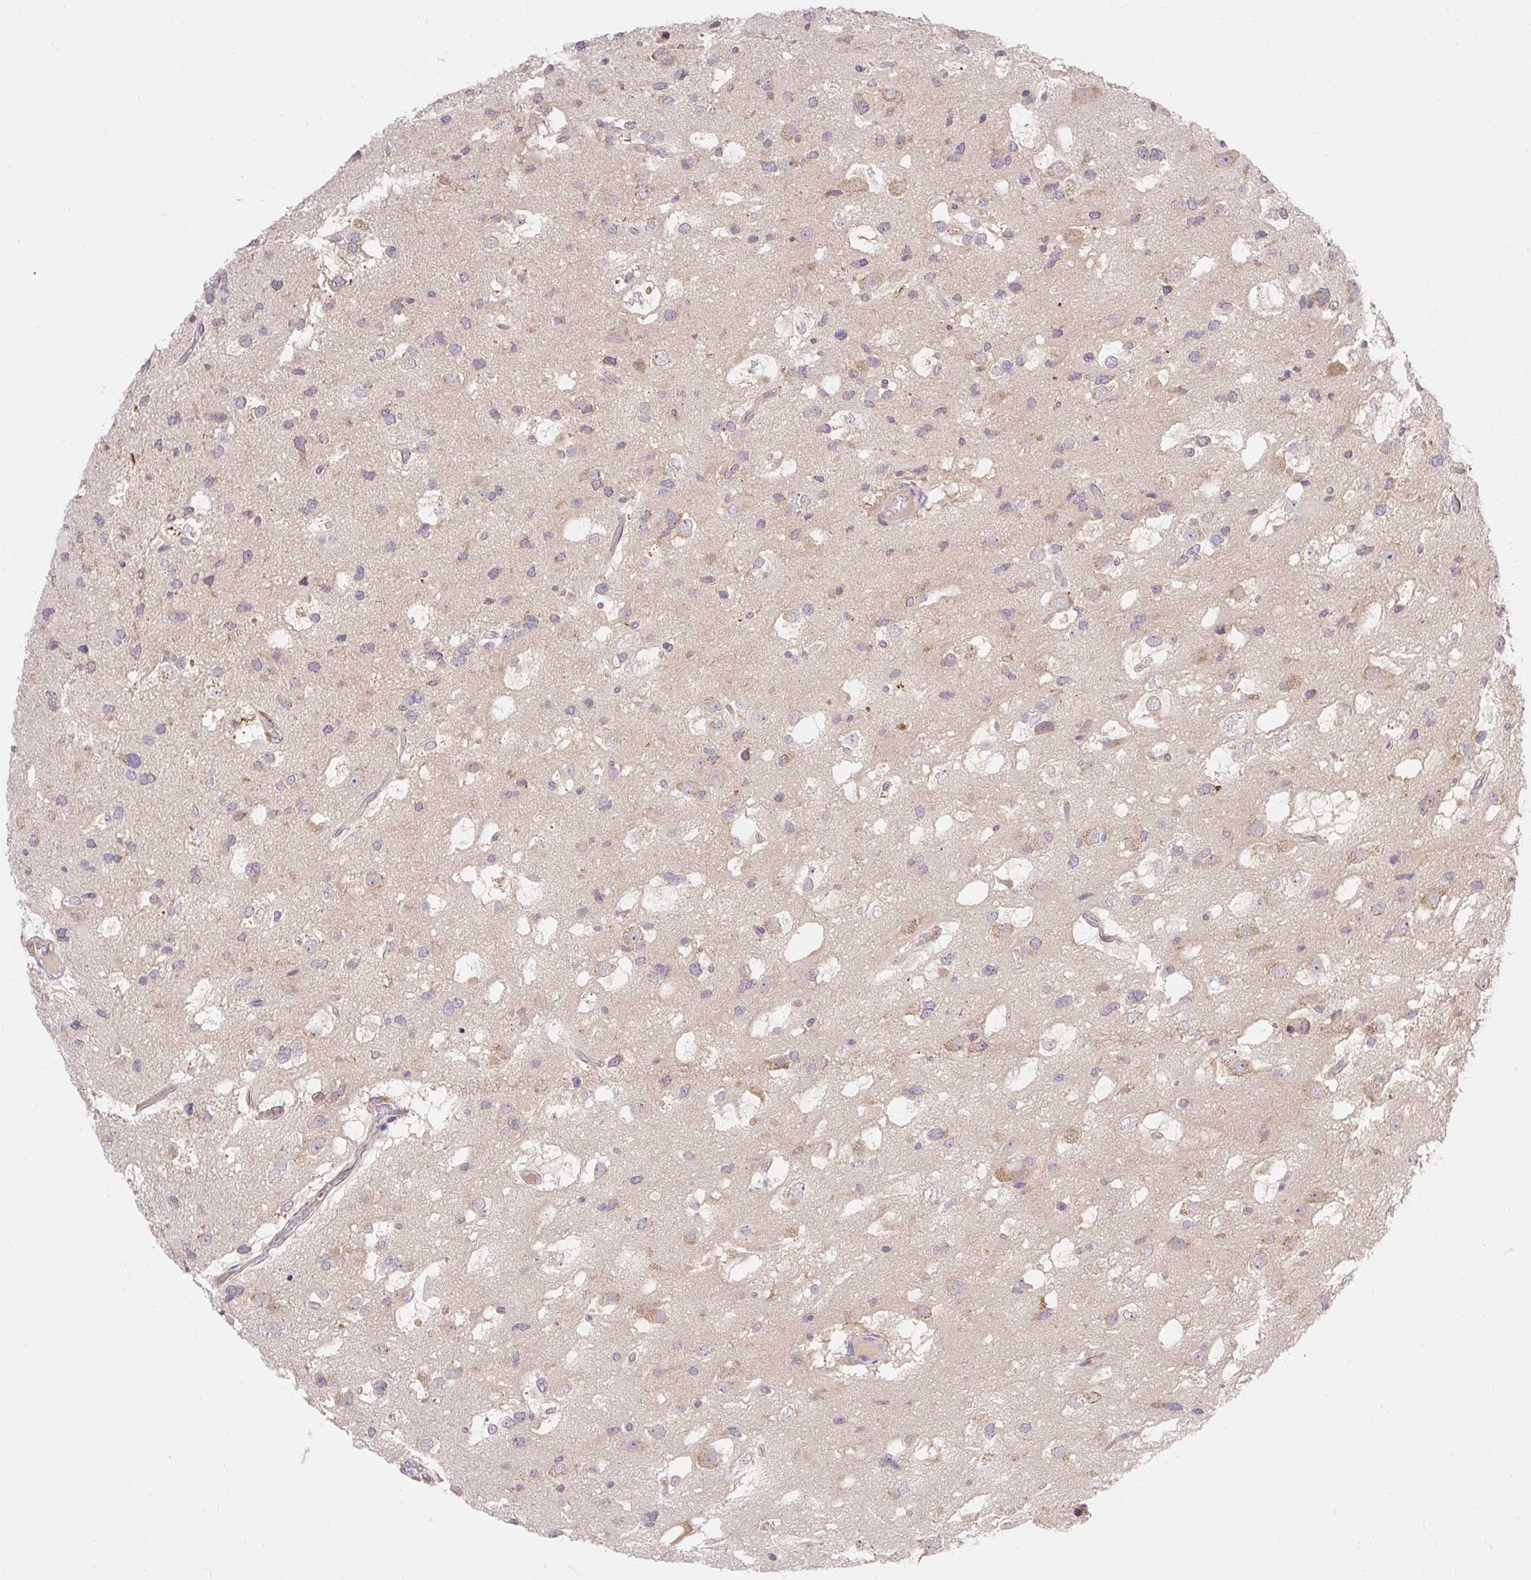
{"staining": {"intensity": "negative", "quantity": "none", "location": "none"}, "tissue": "glioma", "cell_type": "Tumor cells", "image_type": "cancer", "snomed": [{"axis": "morphology", "description": "Glioma, malignant, High grade"}, {"axis": "topography", "description": "Brain"}], "caption": "Tumor cells show no significant positivity in glioma.", "gene": "SEC63", "patient": {"sex": "male", "age": 53}}